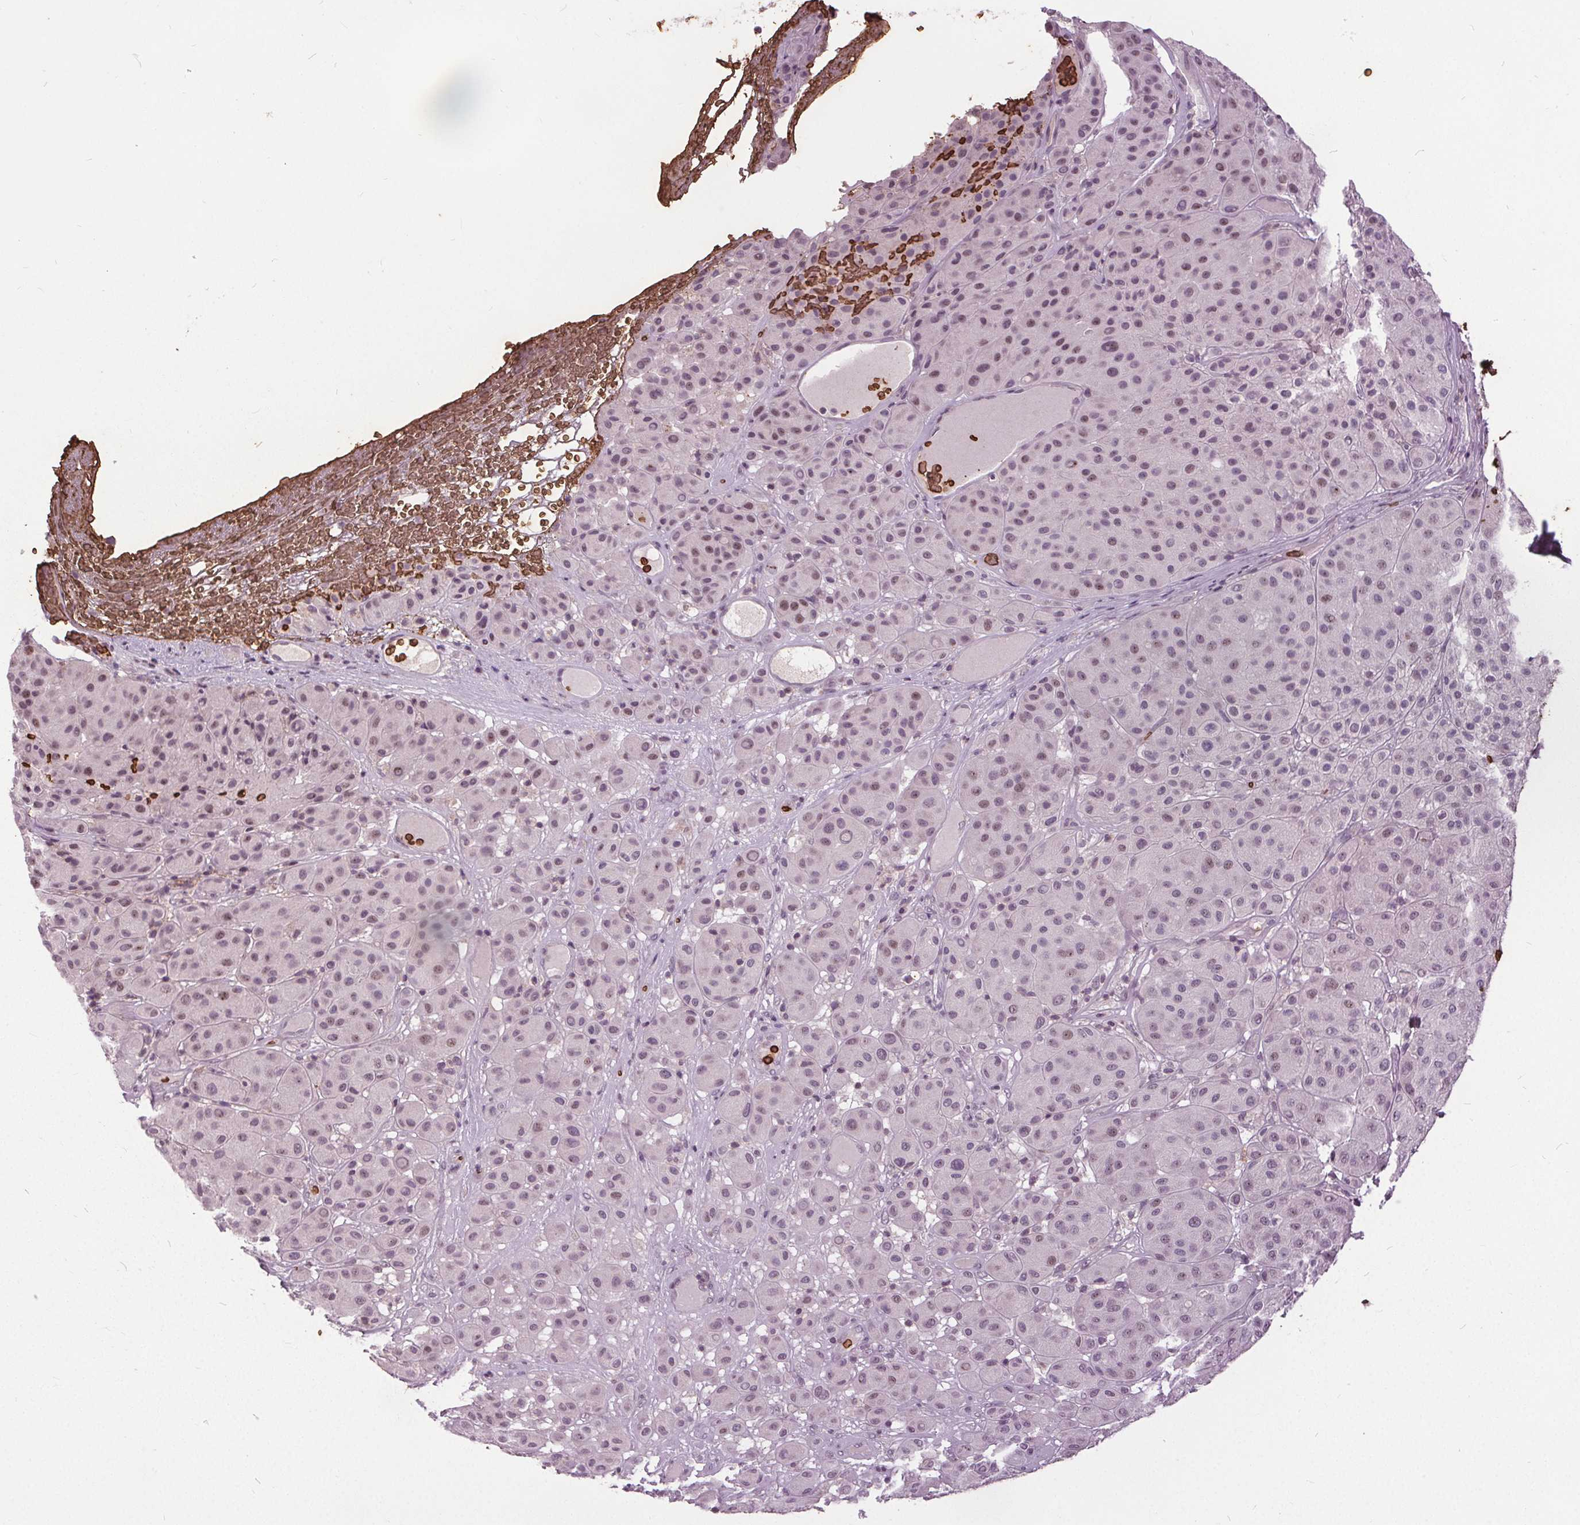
{"staining": {"intensity": "negative", "quantity": "none", "location": "none"}, "tissue": "melanoma", "cell_type": "Tumor cells", "image_type": "cancer", "snomed": [{"axis": "morphology", "description": "Malignant melanoma, Metastatic site"}, {"axis": "topography", "description": "Smooth muscle"}], "caption": "Malignant melanoma (metastatic site) was stained to show a protein in brown. There is no significant staining in tumor cells.", "gene": "SLC4A1", "patient": {"sex": "male", "age": 41}}